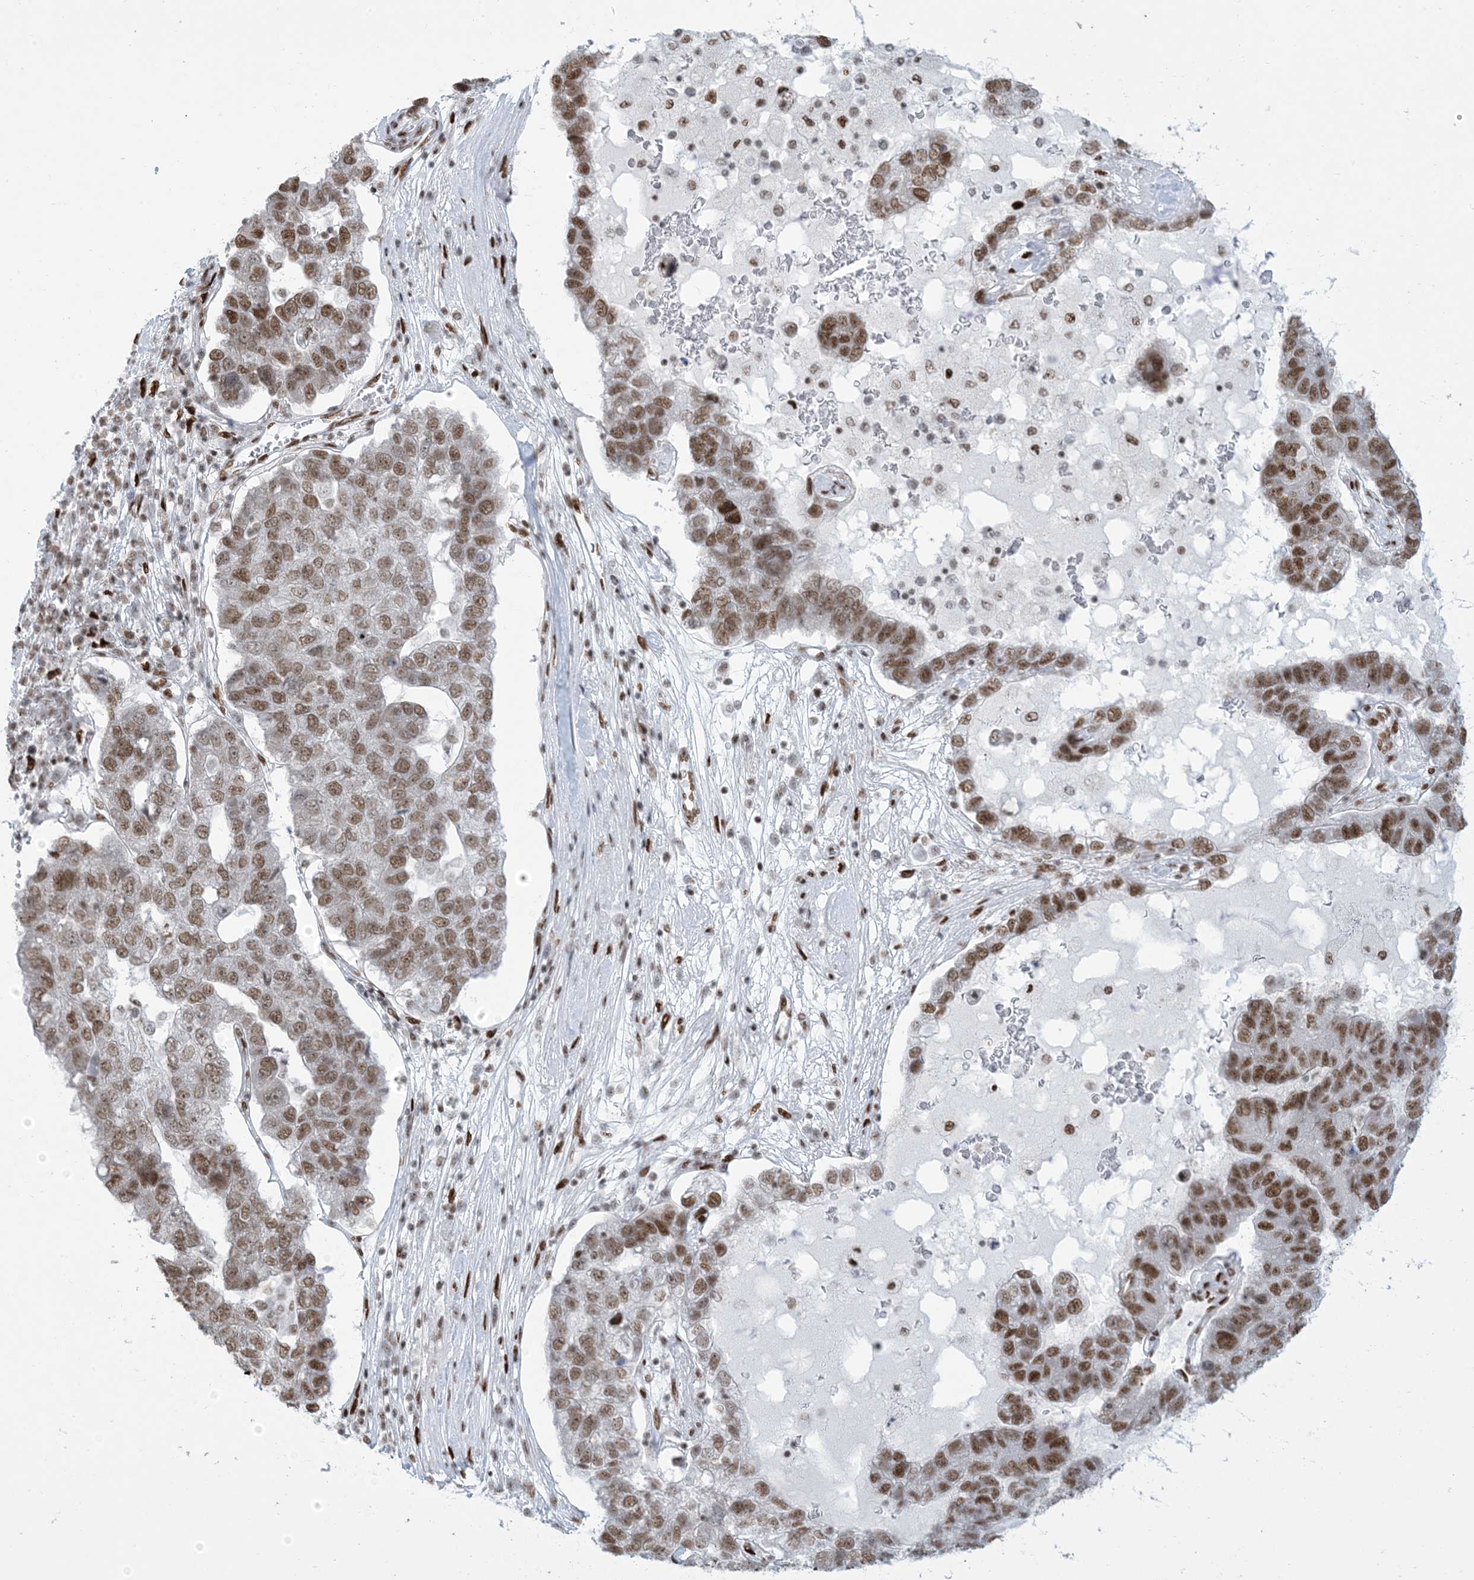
{"staining": {"intensity": "moderate", "quantity": ">75%", "location": "nuclear"}, "tissue": "pancreatic cancer", "cell_type": "Tumor cells", "image_type": "cancer", "snomed": [{"axis": "morphology", "description": "Adenocarcinoma, NOS"}, {"axis": "topography", "description": "Pancreas"}], "caption": "High-power microscopy captured an immunohistochemistry histopathology image of pancreatic adenocarcinoma, revealing moderate nuclear expression in about >75% of tumor cells.", "gene": "STAG1", "patient": {"sex": "female", "age": 61}}